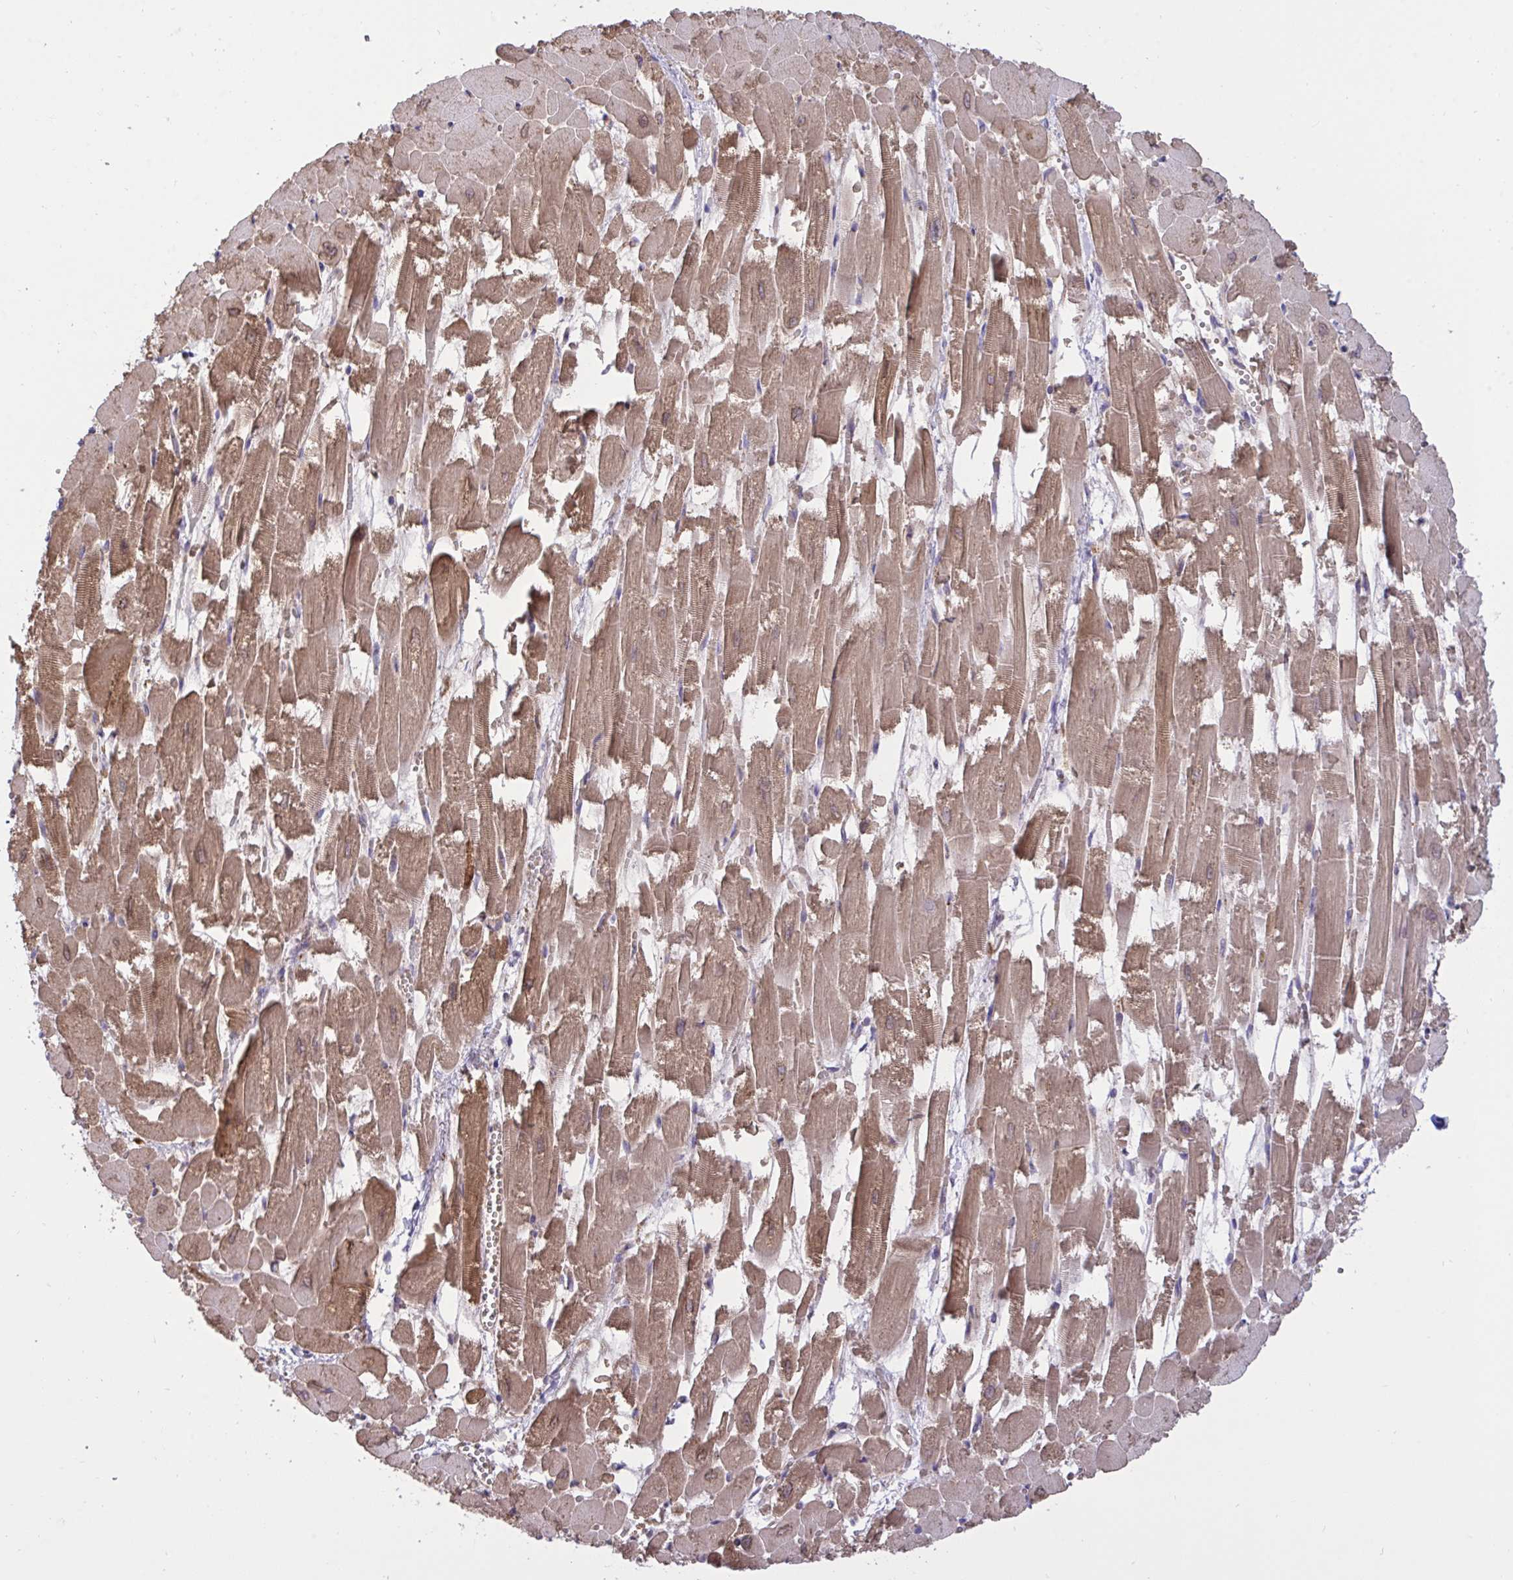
{"staining": {"intensity": "moderate", "quantity": ">75%", "location": "cytoplasmic/membranous"}, "tissue": "heart muscle", "cell_type": "Cardiomyocytes", "image_type": "normal", "snomed": [{"axis": "morphology", "description": "Normal tissue, NOS"}, {"axis": "topography", "description": "Heart"}], "caption": "Cardiomyocytes reveal medium levels of moderate cytoplasmic/membranous staining in about >75% of cells in normal heart muscle. The staining was performed using DAB (3,3'-diaminobenzidine) to visualize the protein expression in brown, while the nuclei were stained in blue with hematoxylin (Magnification: 20x).", "gene": "F2", "patient": {"sex": "female", "age": 52}}